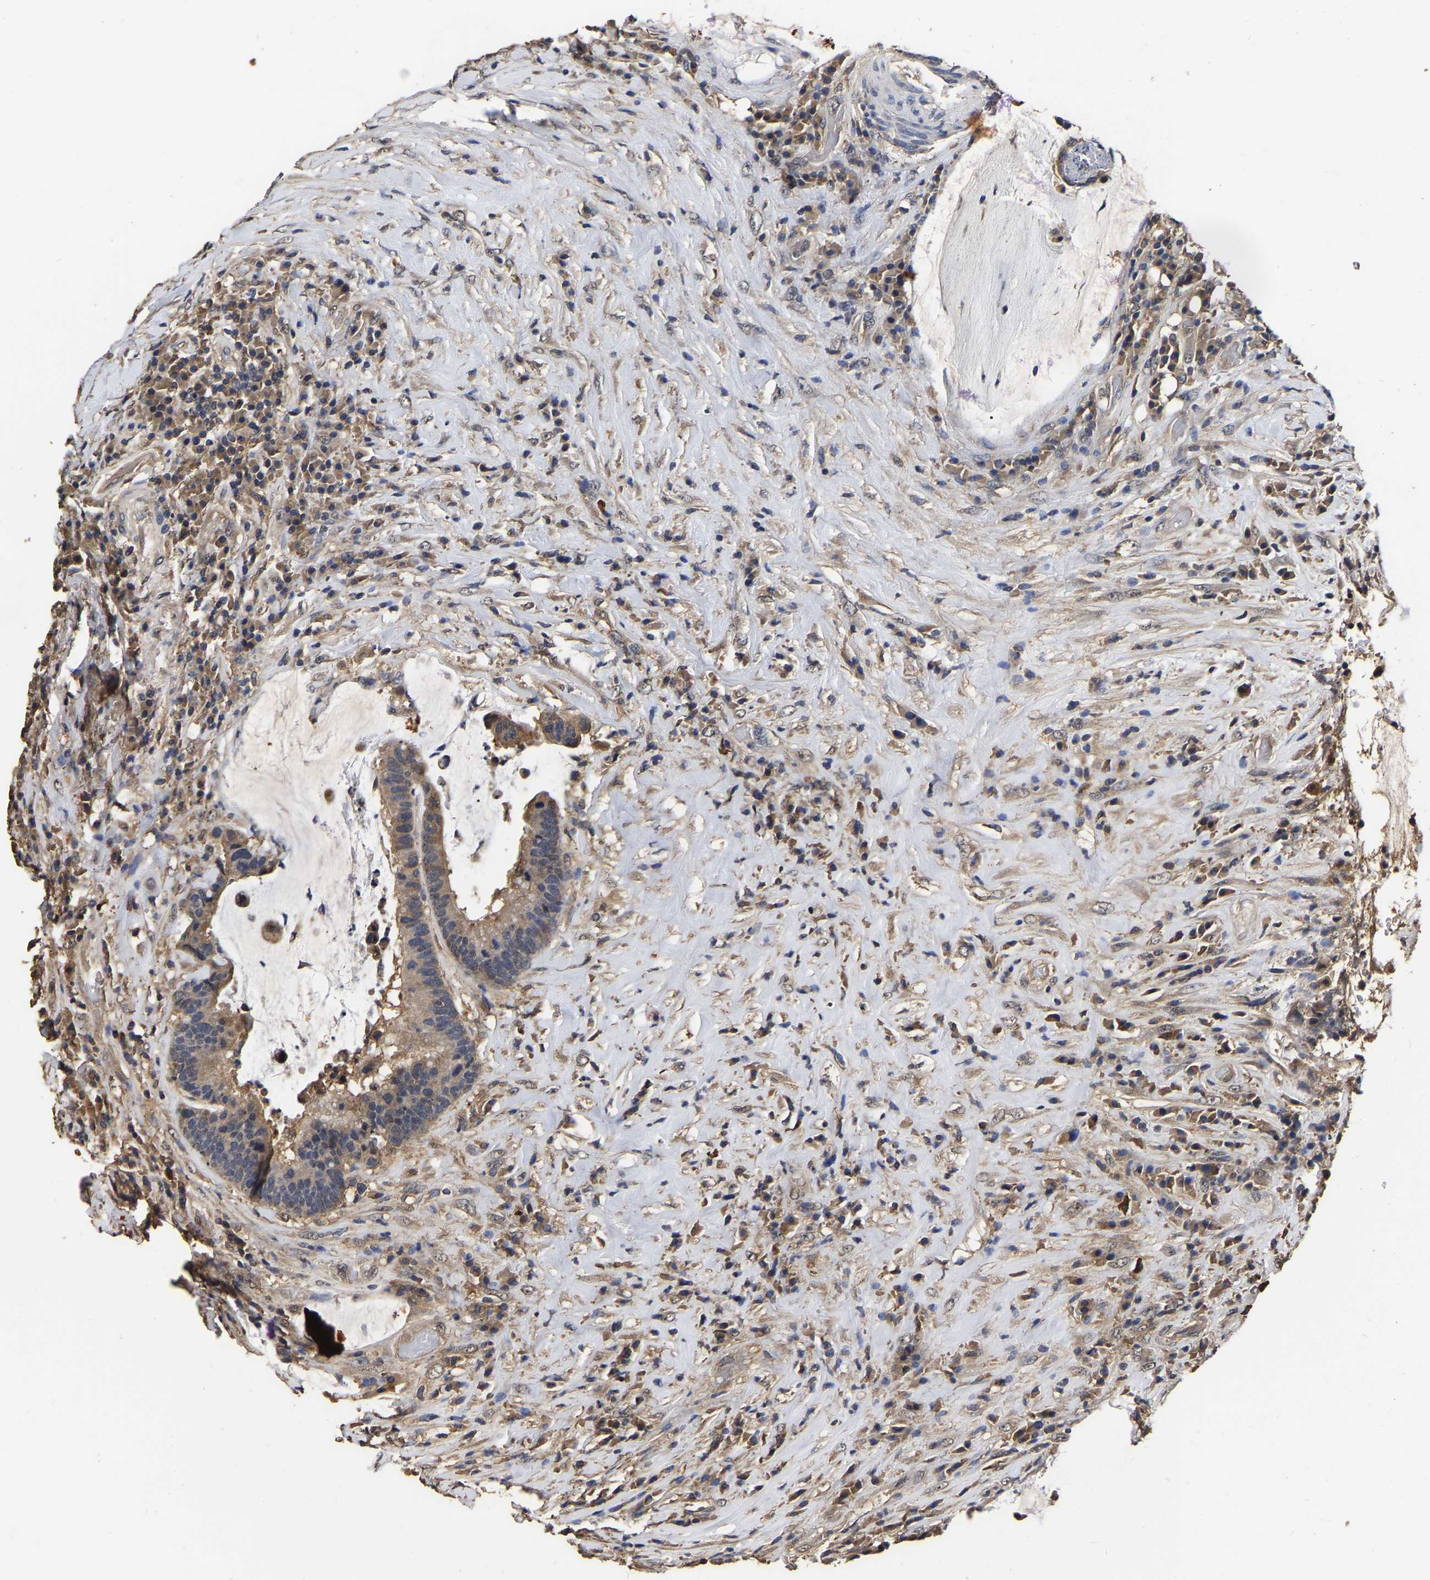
{"staining": {"intensity": "moderate", "quantity": ">75%", "location": "cytoplasmic/membranous"}, "tissue": "colorectal cancer", "cell_type": "Tumor cells", "image_type": "cancer", "snomed": [{"axis": "morphology", "description": "Adenocarcinoma, NOS"}, {"axis": "topography", "description": "Rectum"}], "caption": "Moderate cytoplasmic/membranous protein positivity is present in approximately >75% of tumor cells in colorectal adenocarcinoma.", "gene": "STK32C", "patient": {"sex": "female", "age": 89}}